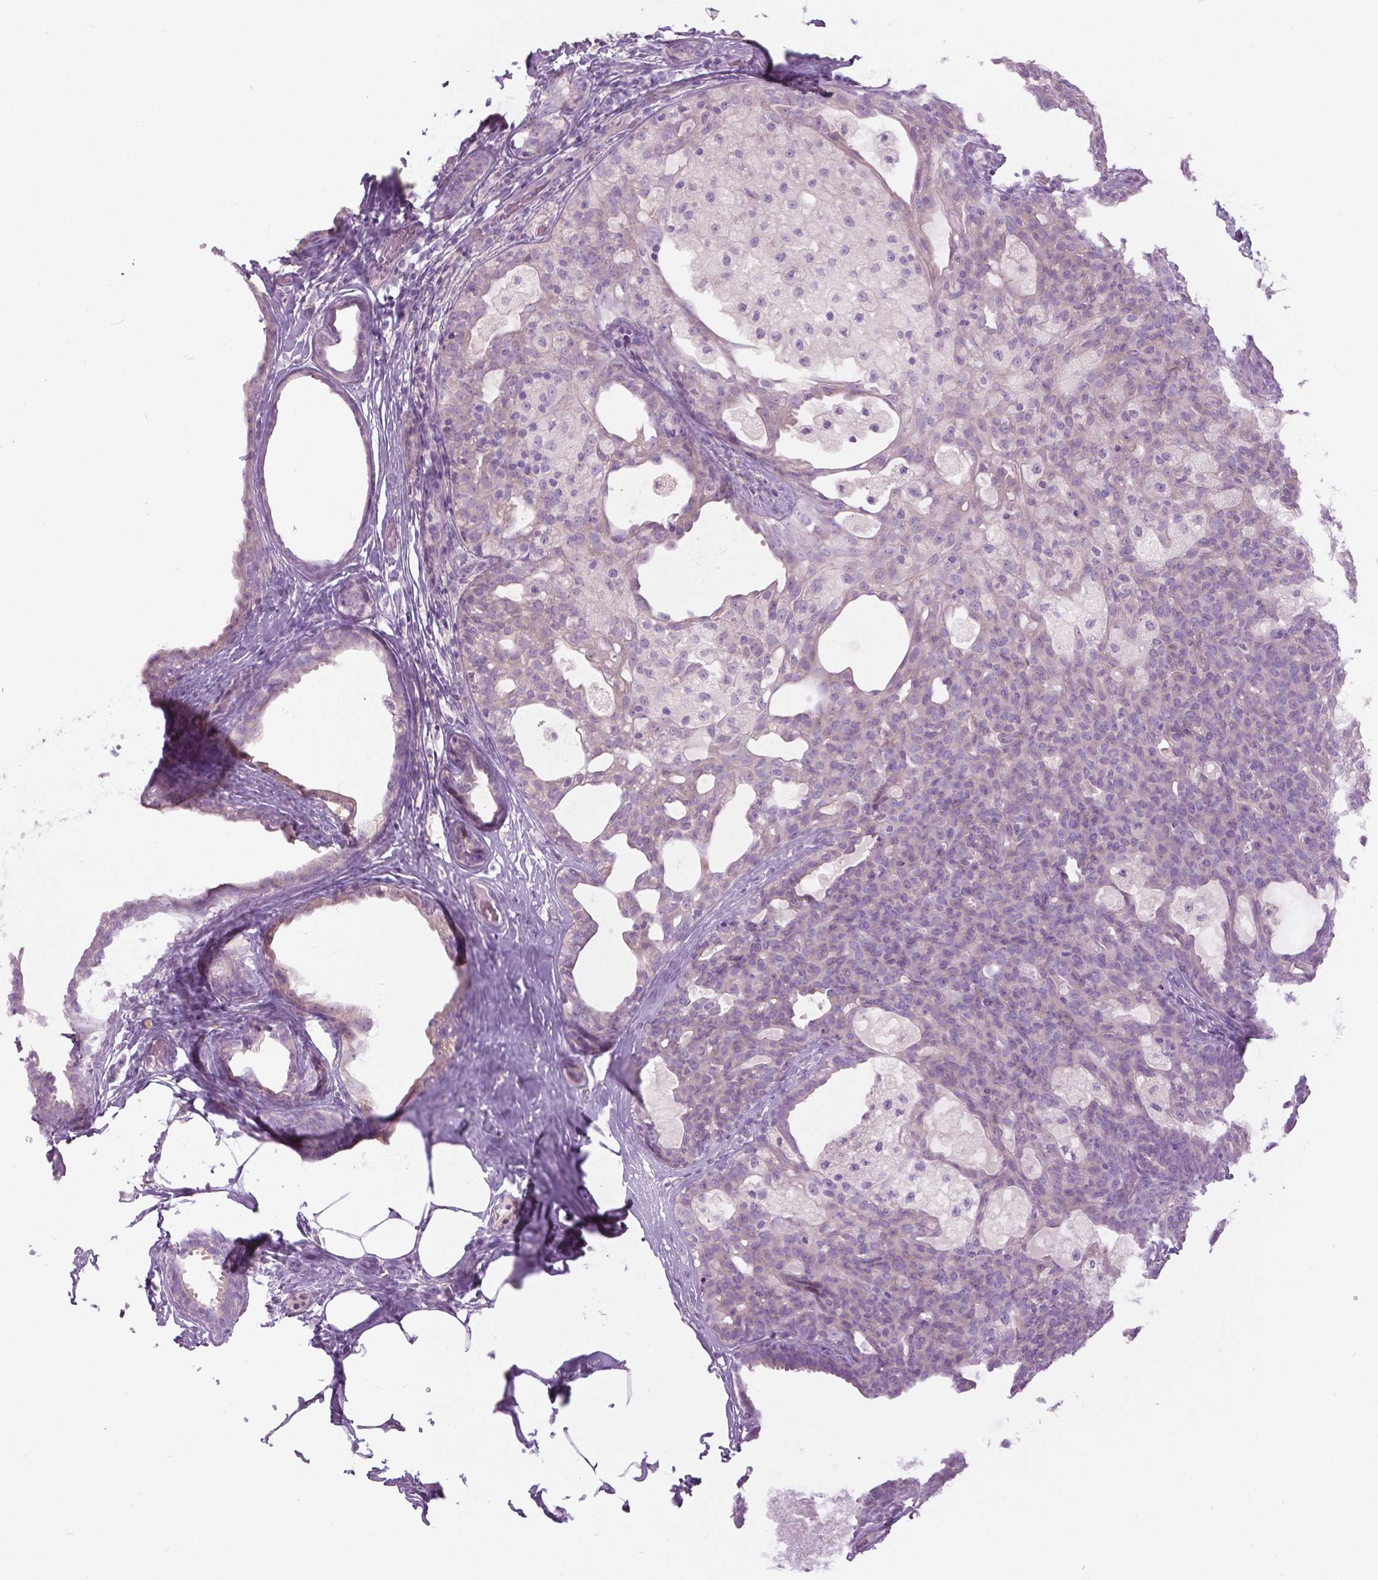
{"staining": {"intensity": "negative", "quantity": "none", "location": "none"}, "tissue": "breast cancer", "cell_type": "Tumor cells", "image_type": "cancer", "snomed": [{"axis": "morphology", "description": "Duct carcinoma"}, {"axis": "topography", "description": "Breast"}], "caption": "Tumor cells show no significant staining in breast cancer.", "gene": "TP53TG5", "patient": {"sex": "female", "age": 59}}